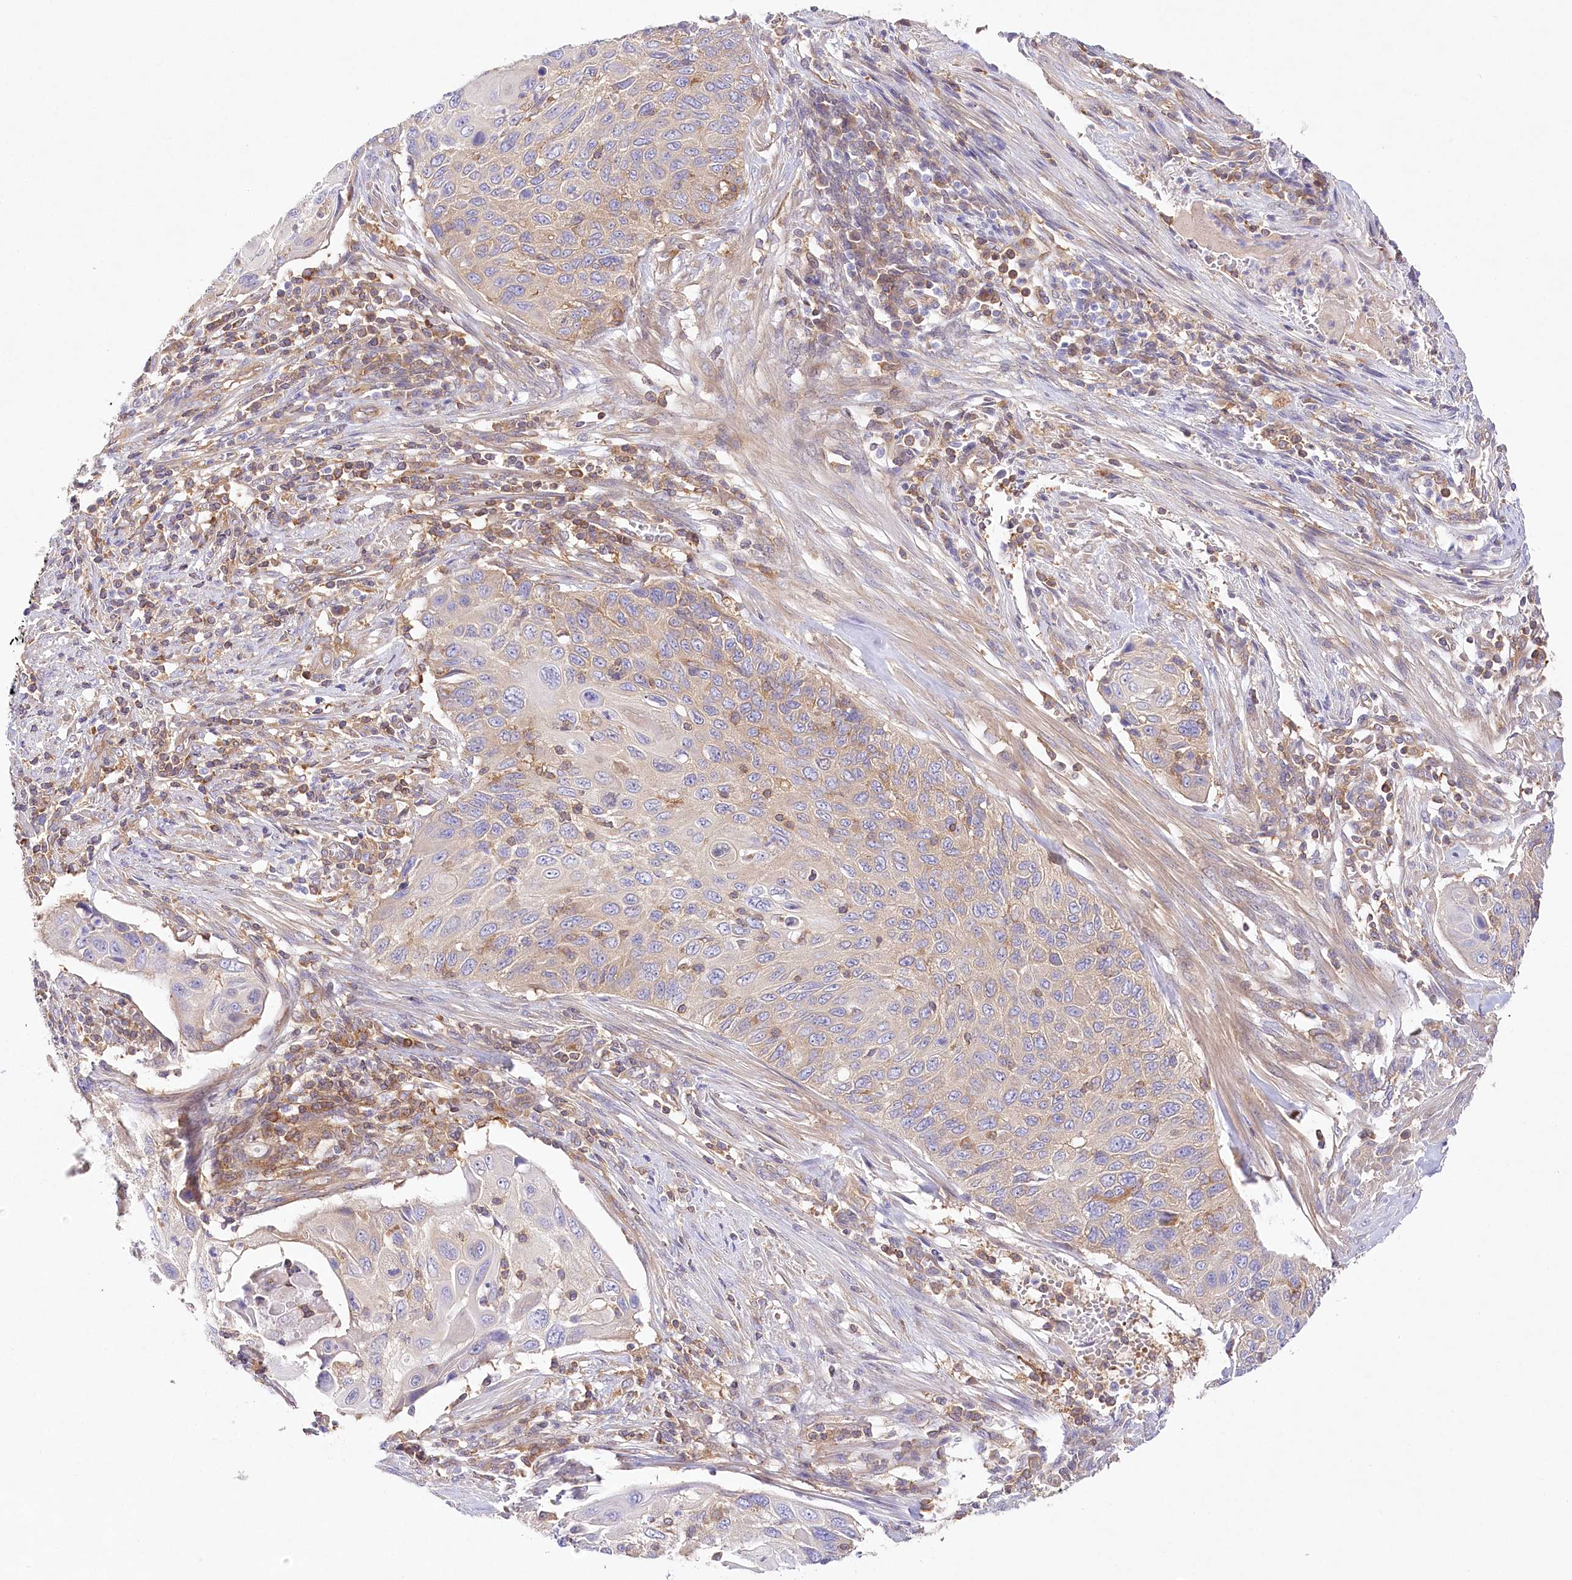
{"staining": {"intensity": "negative", "quantity": "none", "location": "none"}, "tissue": "cervical cancer", "cell_type": "Tumor cells", "image_type": "cancer", "snomed": [{"axis": "morphology", "description": "Squamous cell carcinoma, NOS"}, {"axis": "topography", "description": "Cervix"}], "caption": "IHC histopathology image of cervical cancer (squamous cell carcinoma) stained for a protein (brown), which exhibits no expression in tumor cells. (Brightfield microscopy of DAB (3,3'-diaminobenzidine) immunohistochemistry at high magnification).", "gene": "ABRAXAS2", "patient": {"sex": "female", "age": 70}}